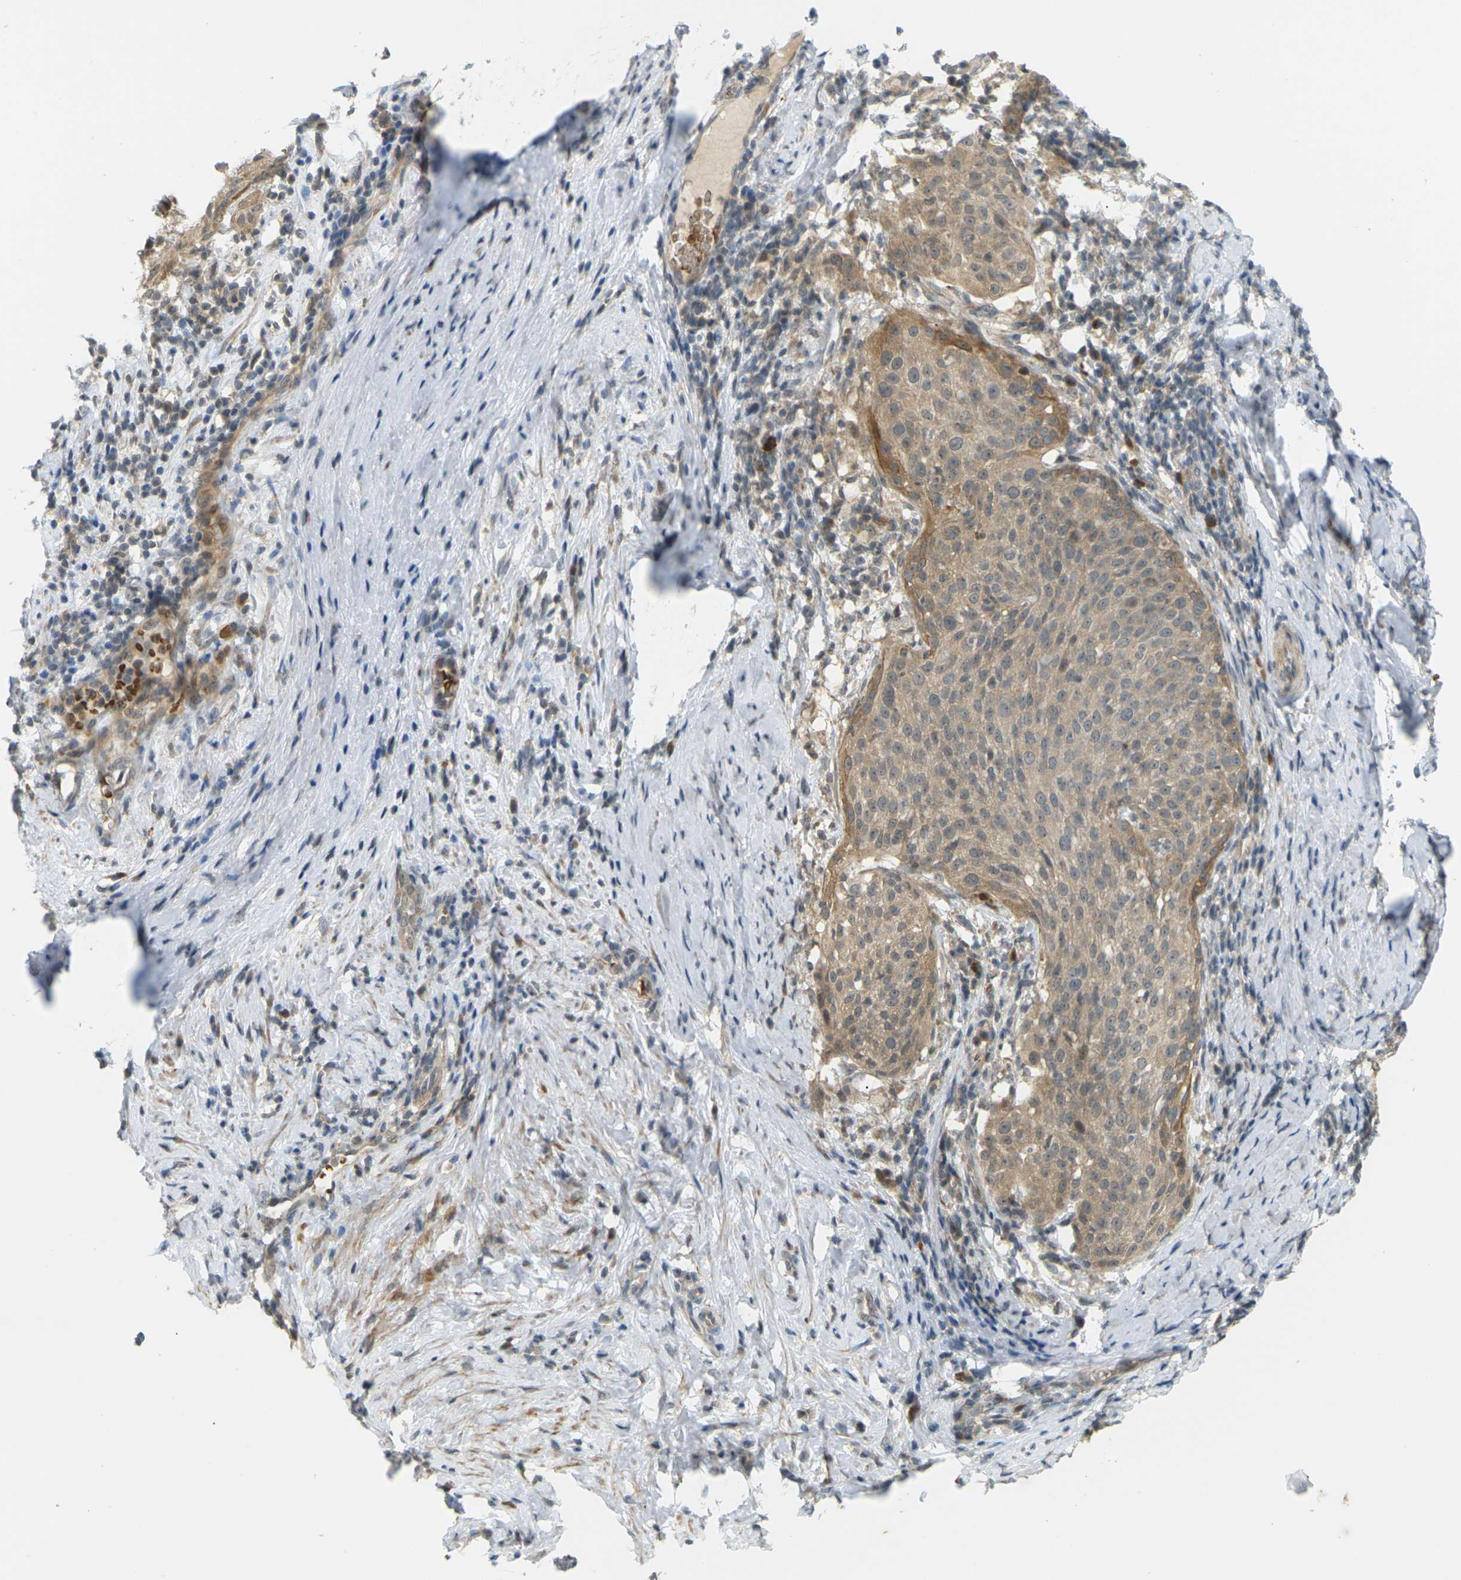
{"staining": {"intensity": "weak", "quantity": ">75%", "location": "cytoplasmic/membranous"}, "tissue": "cervical cancer", "cell_type": "Tumor cells", "image_type": "cancer", "snomed": [{"axis": "morphology", "description": "Squamous cell carcinoma, NOS"}, {"axis": "topography", "description": "Cervix"}], "caption": "There is low levels of weak cytoplasmic/membranous staining in tumor cells of cervical cancer (squamous cell carcinoma), as demonstrated by immunohistochemical staining (brown color).", "gene": "SOCS6", "patient": {"sex": "female", "age": 51}}